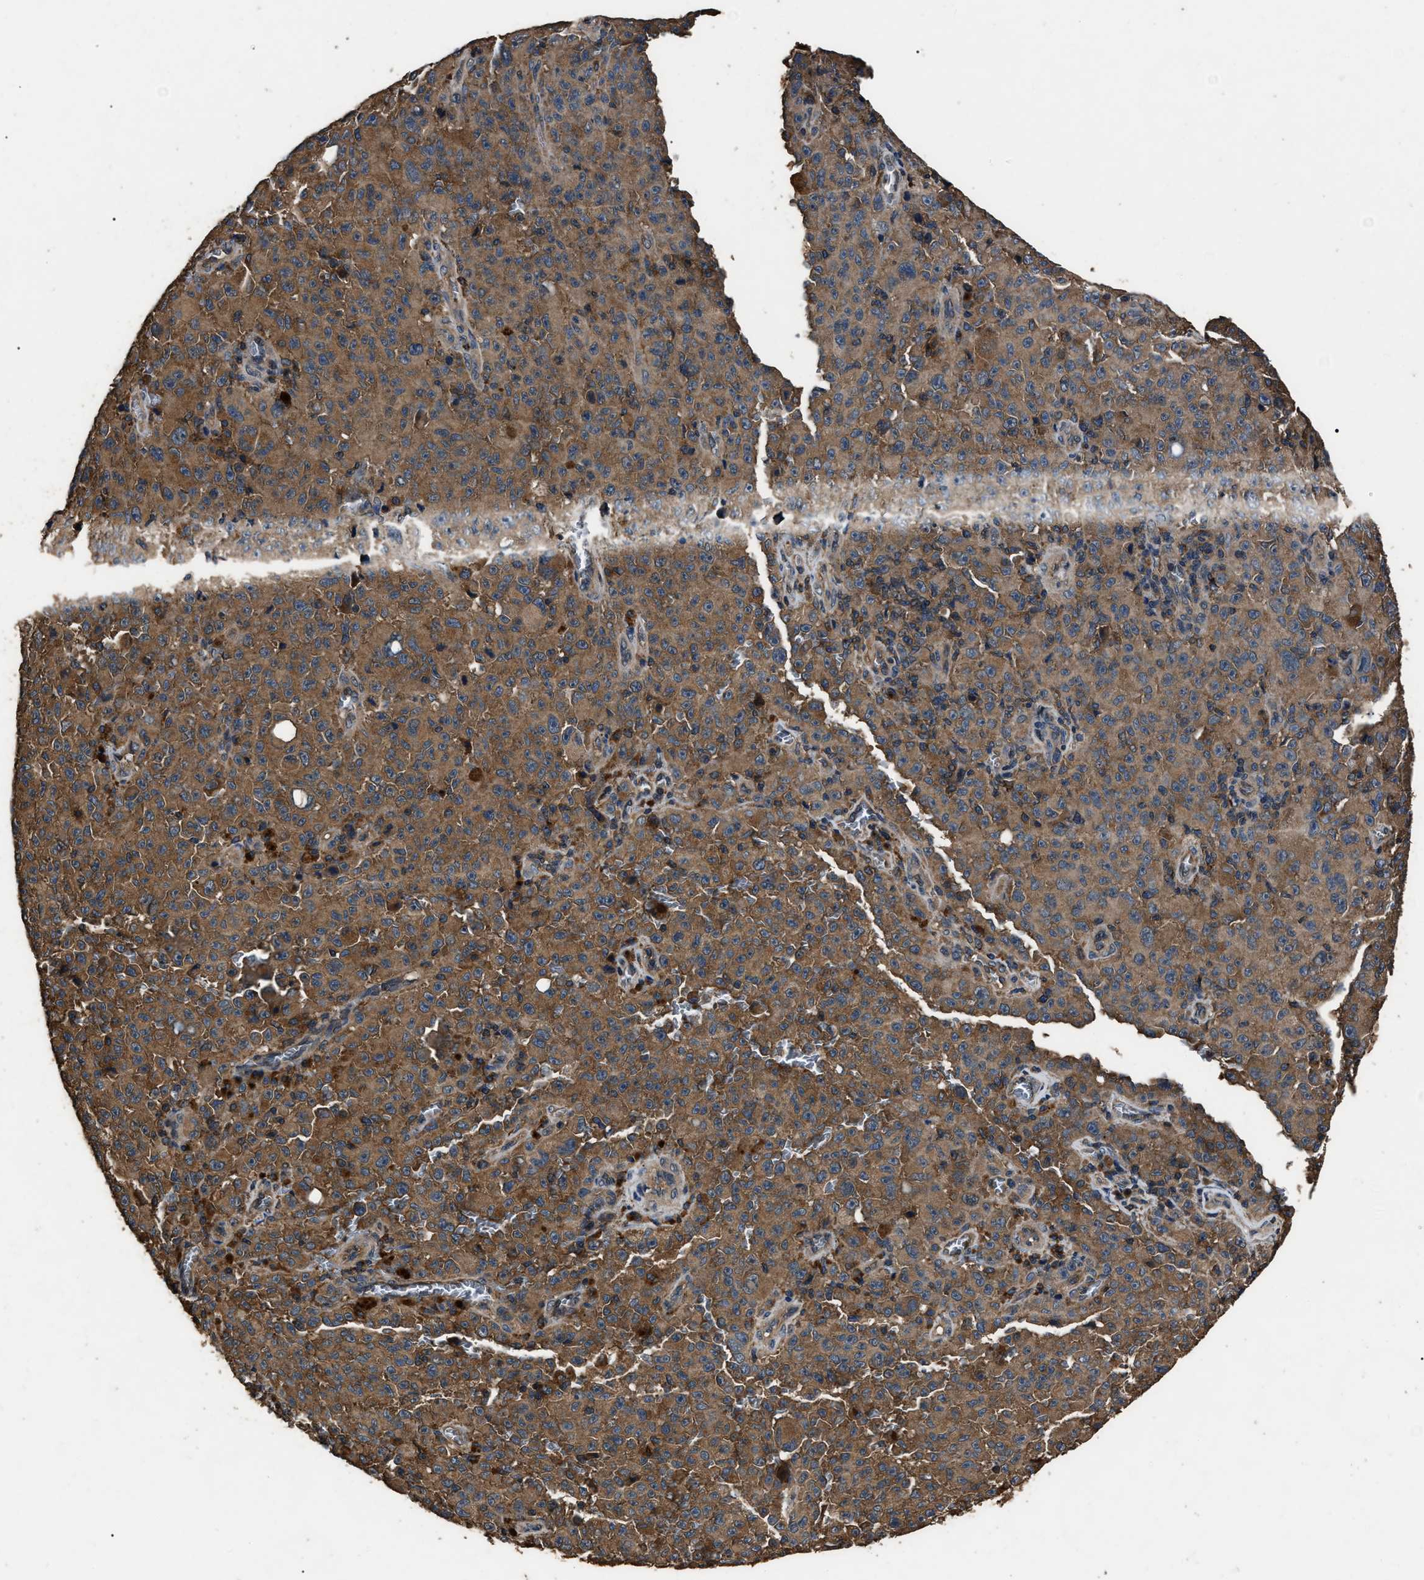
{"staining": {"intensity": "moderate", "quantity": ">75%", "location": "cytoplasmic/membranous"}, "tissue": "melanoma", "cell_type": "Tumor cells", "image_type": "cancer", "snomed": [{"axis": "morphology", "description": "Malignant melanoma, NOS"}, {"axis": "topography", "description": "Skin"}], "caption": "IHC (DAB (3,3'-diaminobenzidine)) staining of human malignant melanoma demonstrates moderate cytoplasmic/membranous protein staining in about >75% of tumor cells.", "gene": "RNF216", "patient": {"sex": "female", "age": 82}}